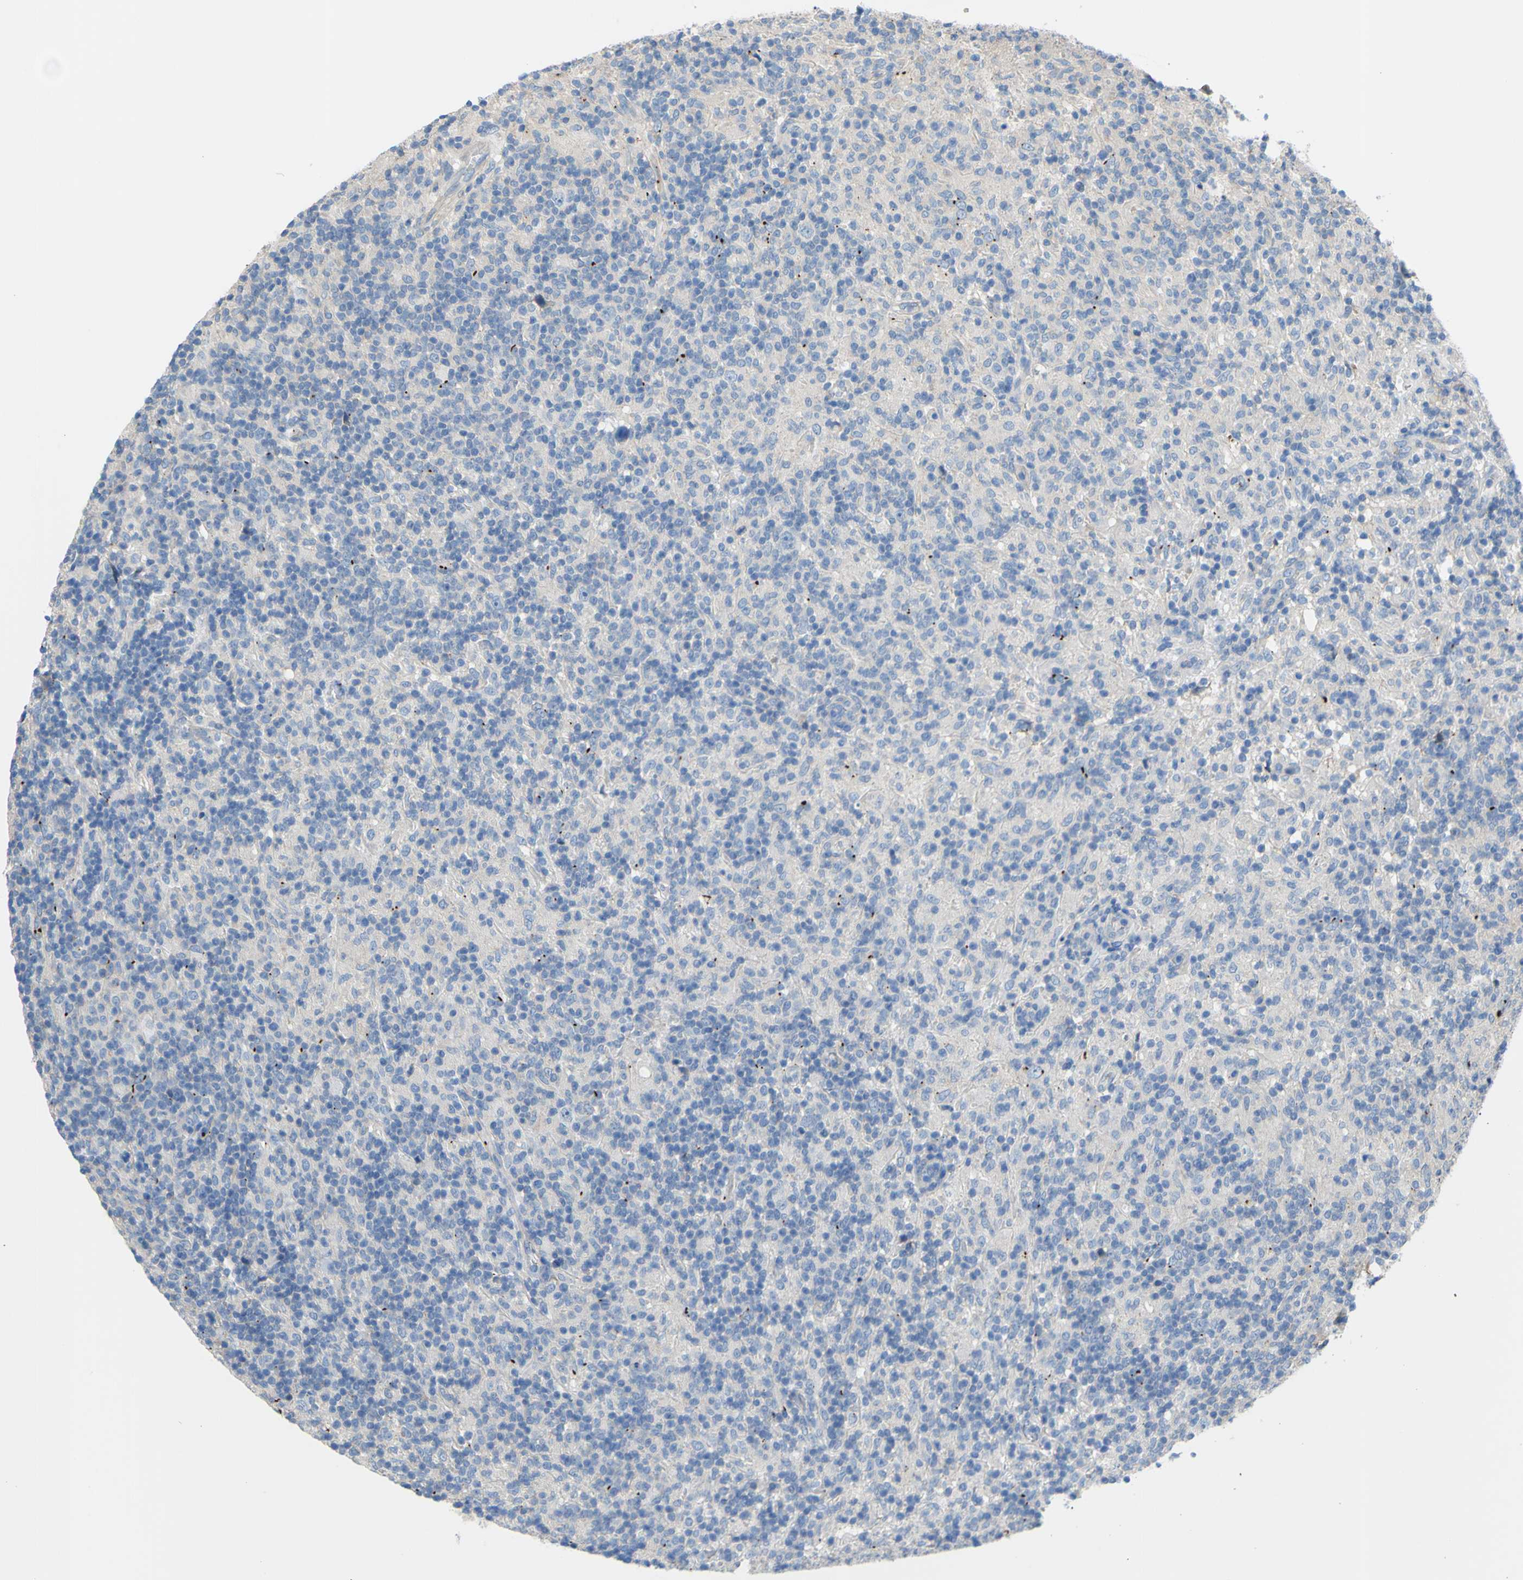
{"staining": {"intensity": "negative", "quantity": "none", "location": "none"}, "tissue": "lymphoma", "cell_type": "Tumor cells", "image_type": "cancer", "snomed": [{"axis": "morphology", "description": "Hodgkin's disease, NOS"}, {"axis": "topography", "description": "Lymph node"}], "caption": "Human lymphoma stained for a protein using immunohistochemistry (IHC) shows no positivity in tumor cells.", "gene": "TMEM59L", "patient": {"sex": "male", "age": 70}}